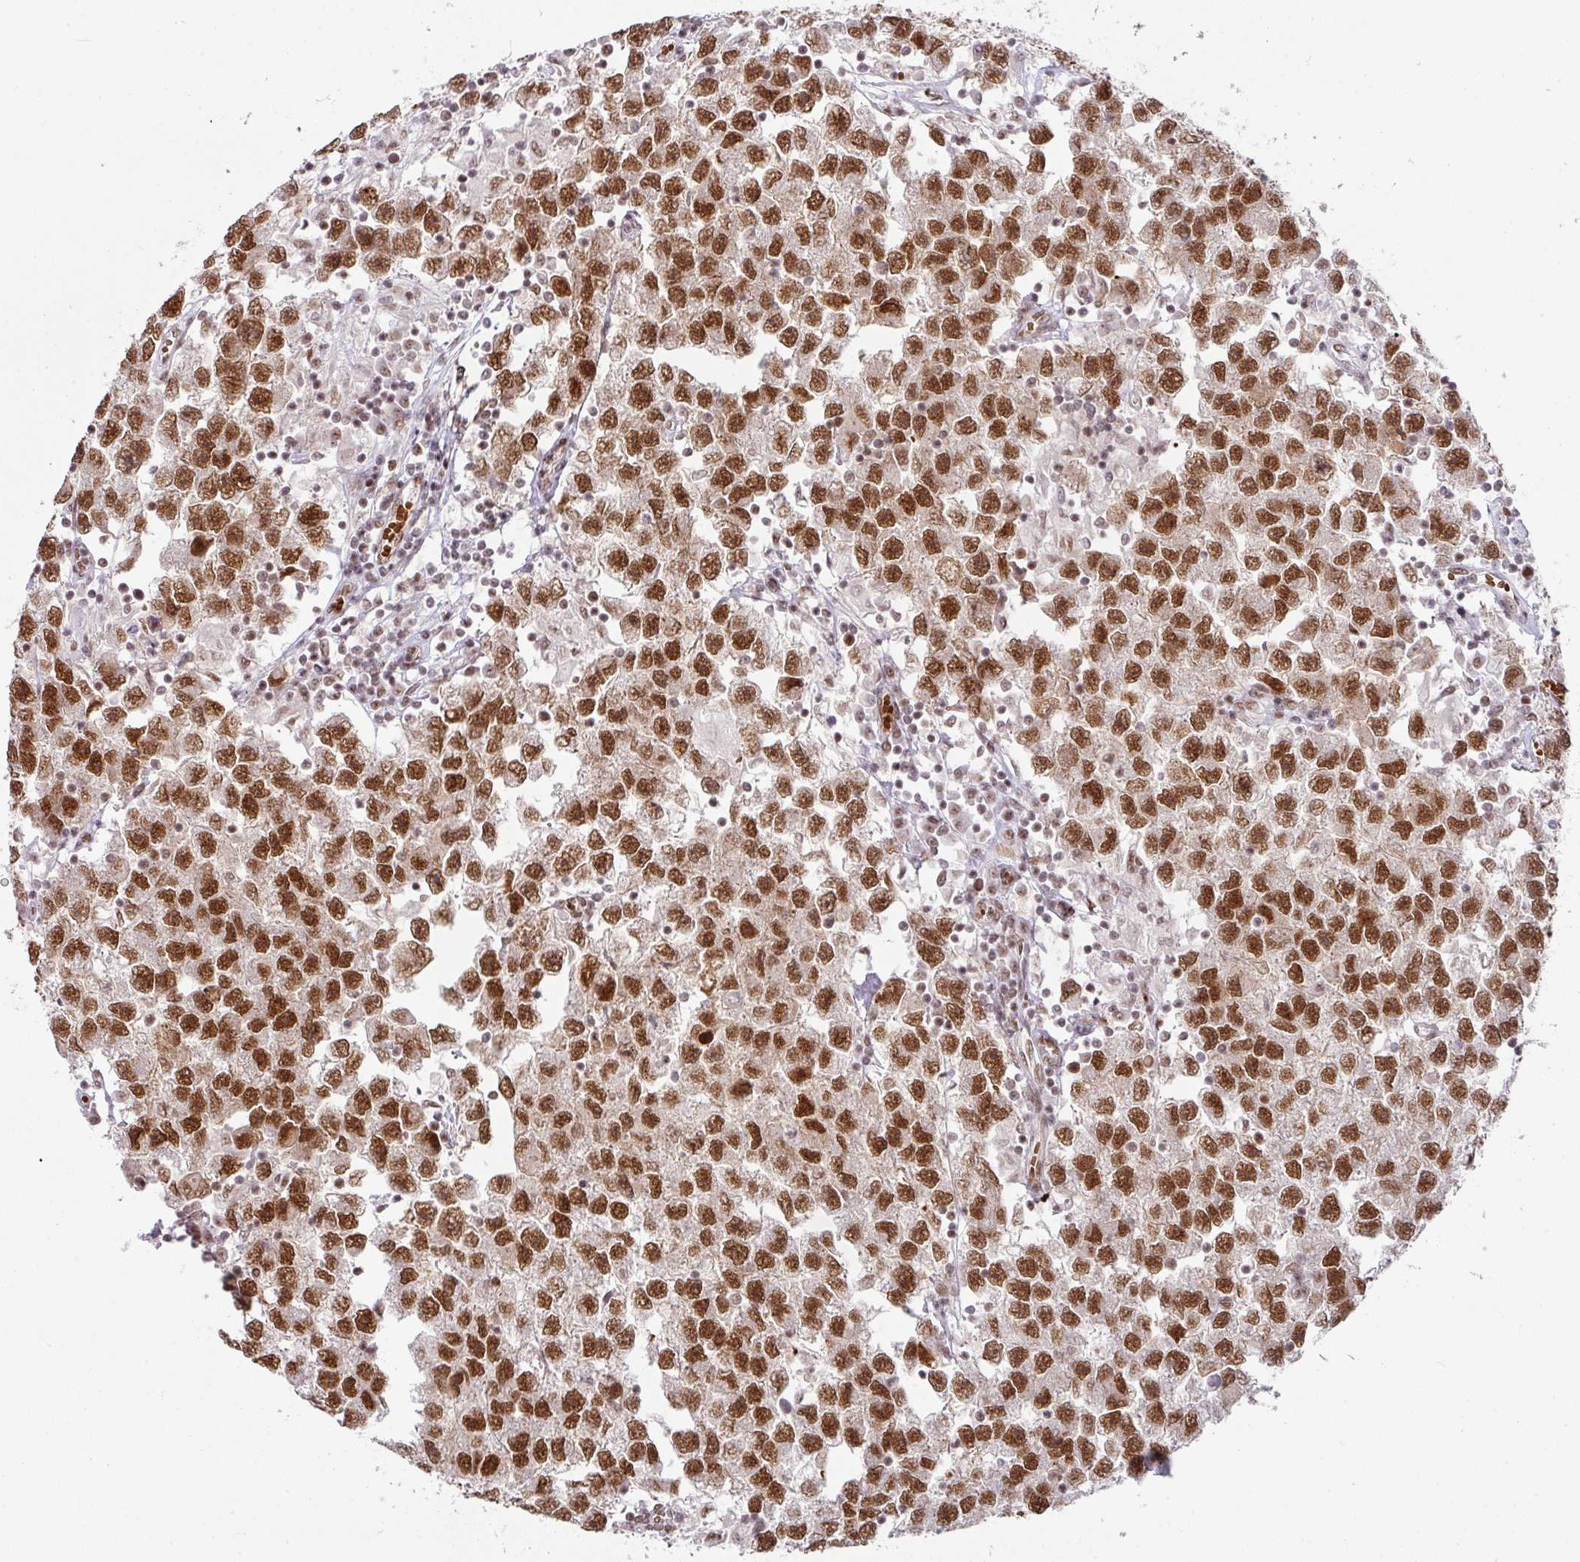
{"staining": {"intensity": "strong", "quantity": ">75%", "location": "nuclear"}, "tissue": "testis cancer", "cell_type": "Tumor cells", "image_type": "cancer", "snomed": [{"axis": "morphology", "description": "Seminoma, NOS"}, {"axis": "topography", "description": "Testis"}], "caption": "About >75% of tumor cells in human testis cancer (seminoma) display strong nuclear protein positivity as visualized by brown immunohistochemical staining.", "gene": "NCOA5", "patient": {"sex": "male", "age": 26}}